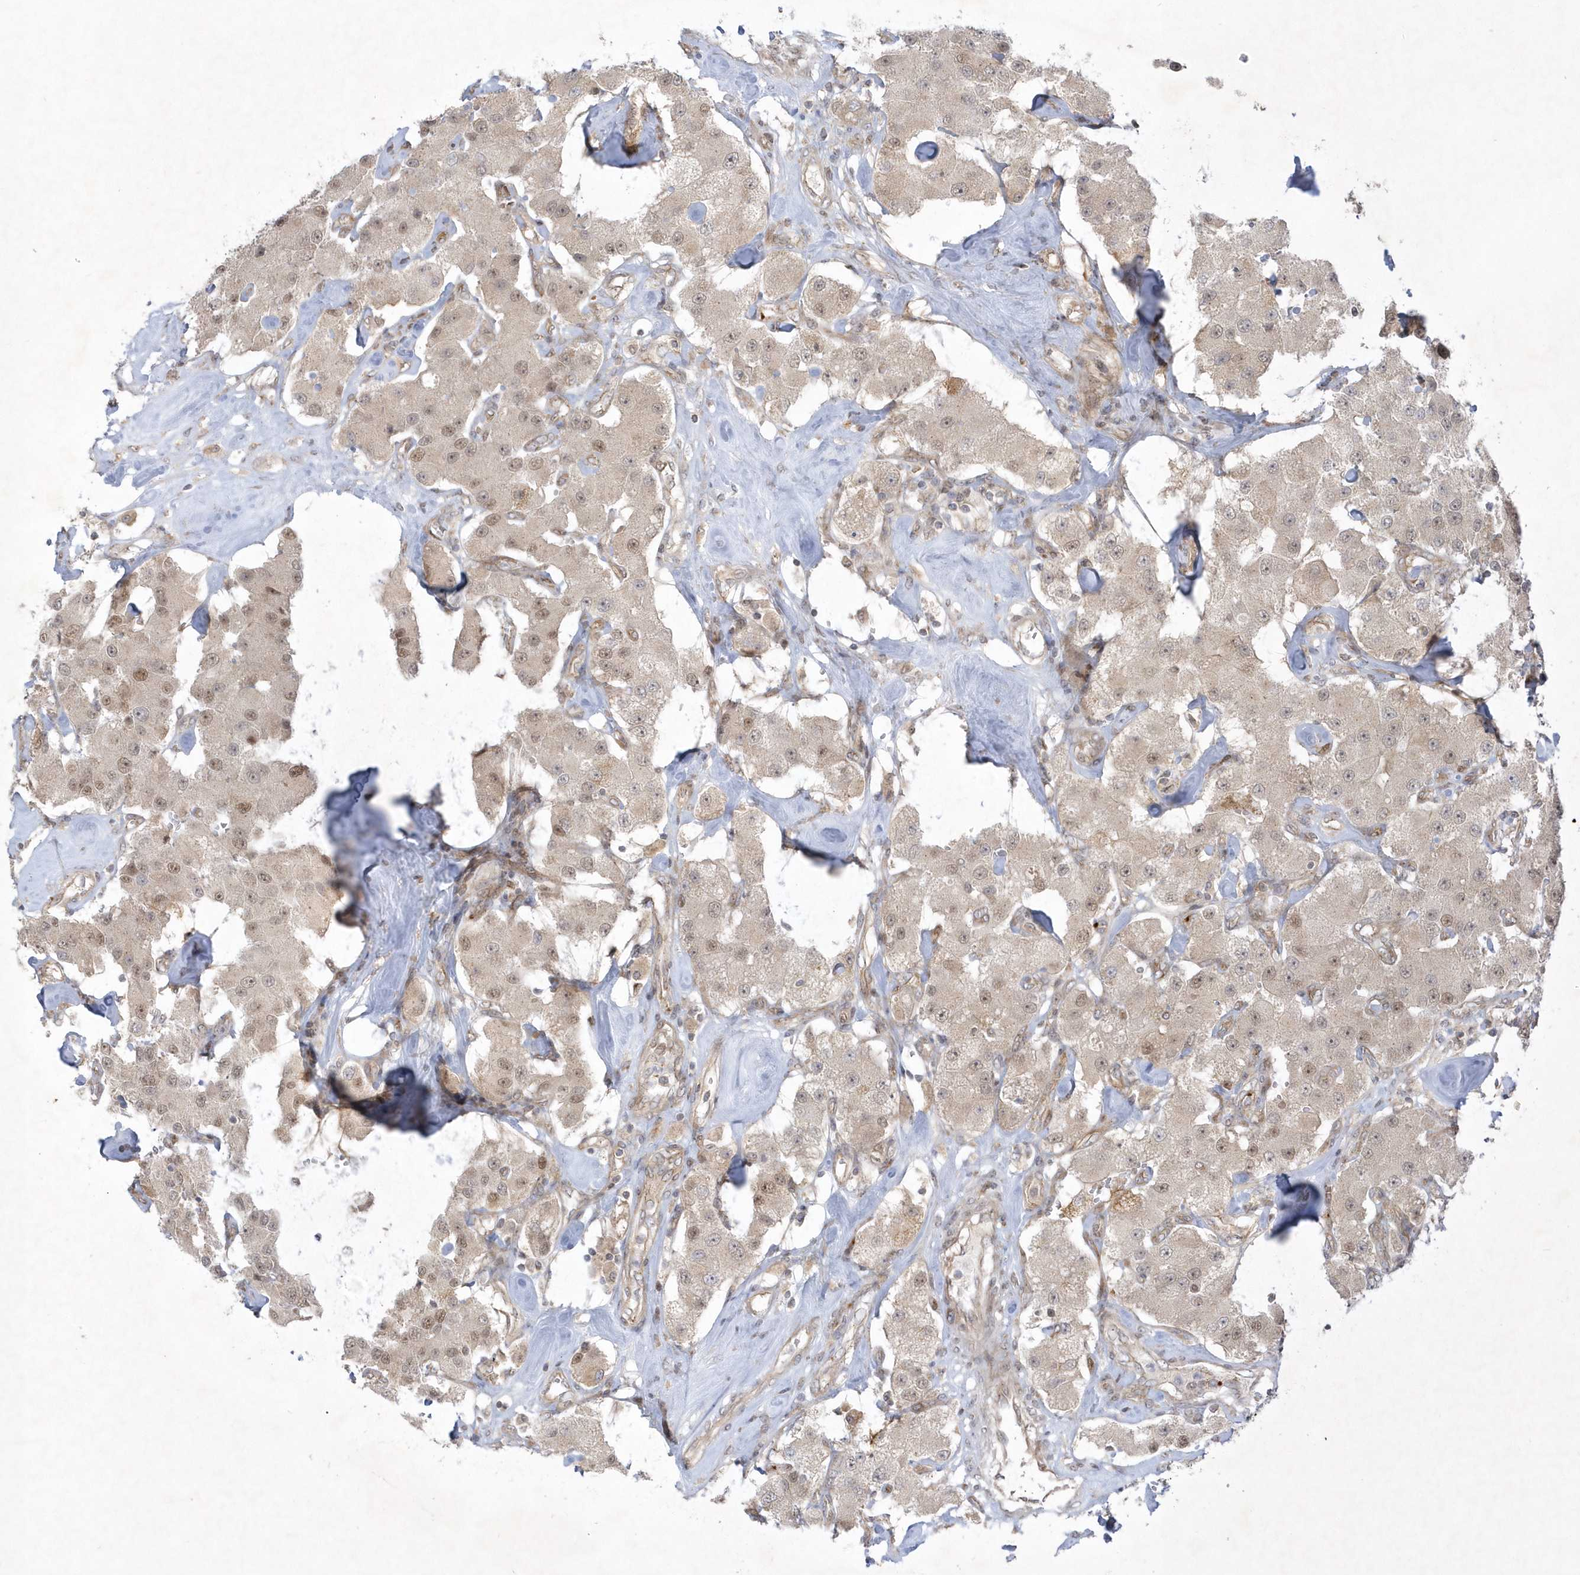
{"staining": {"intensity": "weak", "quantity": "25%-75%", "location": "nuclear"}, "tissue": "carcinoid", "cell_type": "Tumor cells", "image_type": "cancer", "snomed": [{"axis": "morphology", "description": "Carcinoid, malignant, NOS"}, {"axis": "topography", "description": "Pancreas"}], "caption": "Brown immunohistochemical staining in human carcinoid exhibits weak nuclear expression in about 25%-75% of tumor cells.", "gene": "NAF1", "patient": {"sex": "male", "age": 41}}